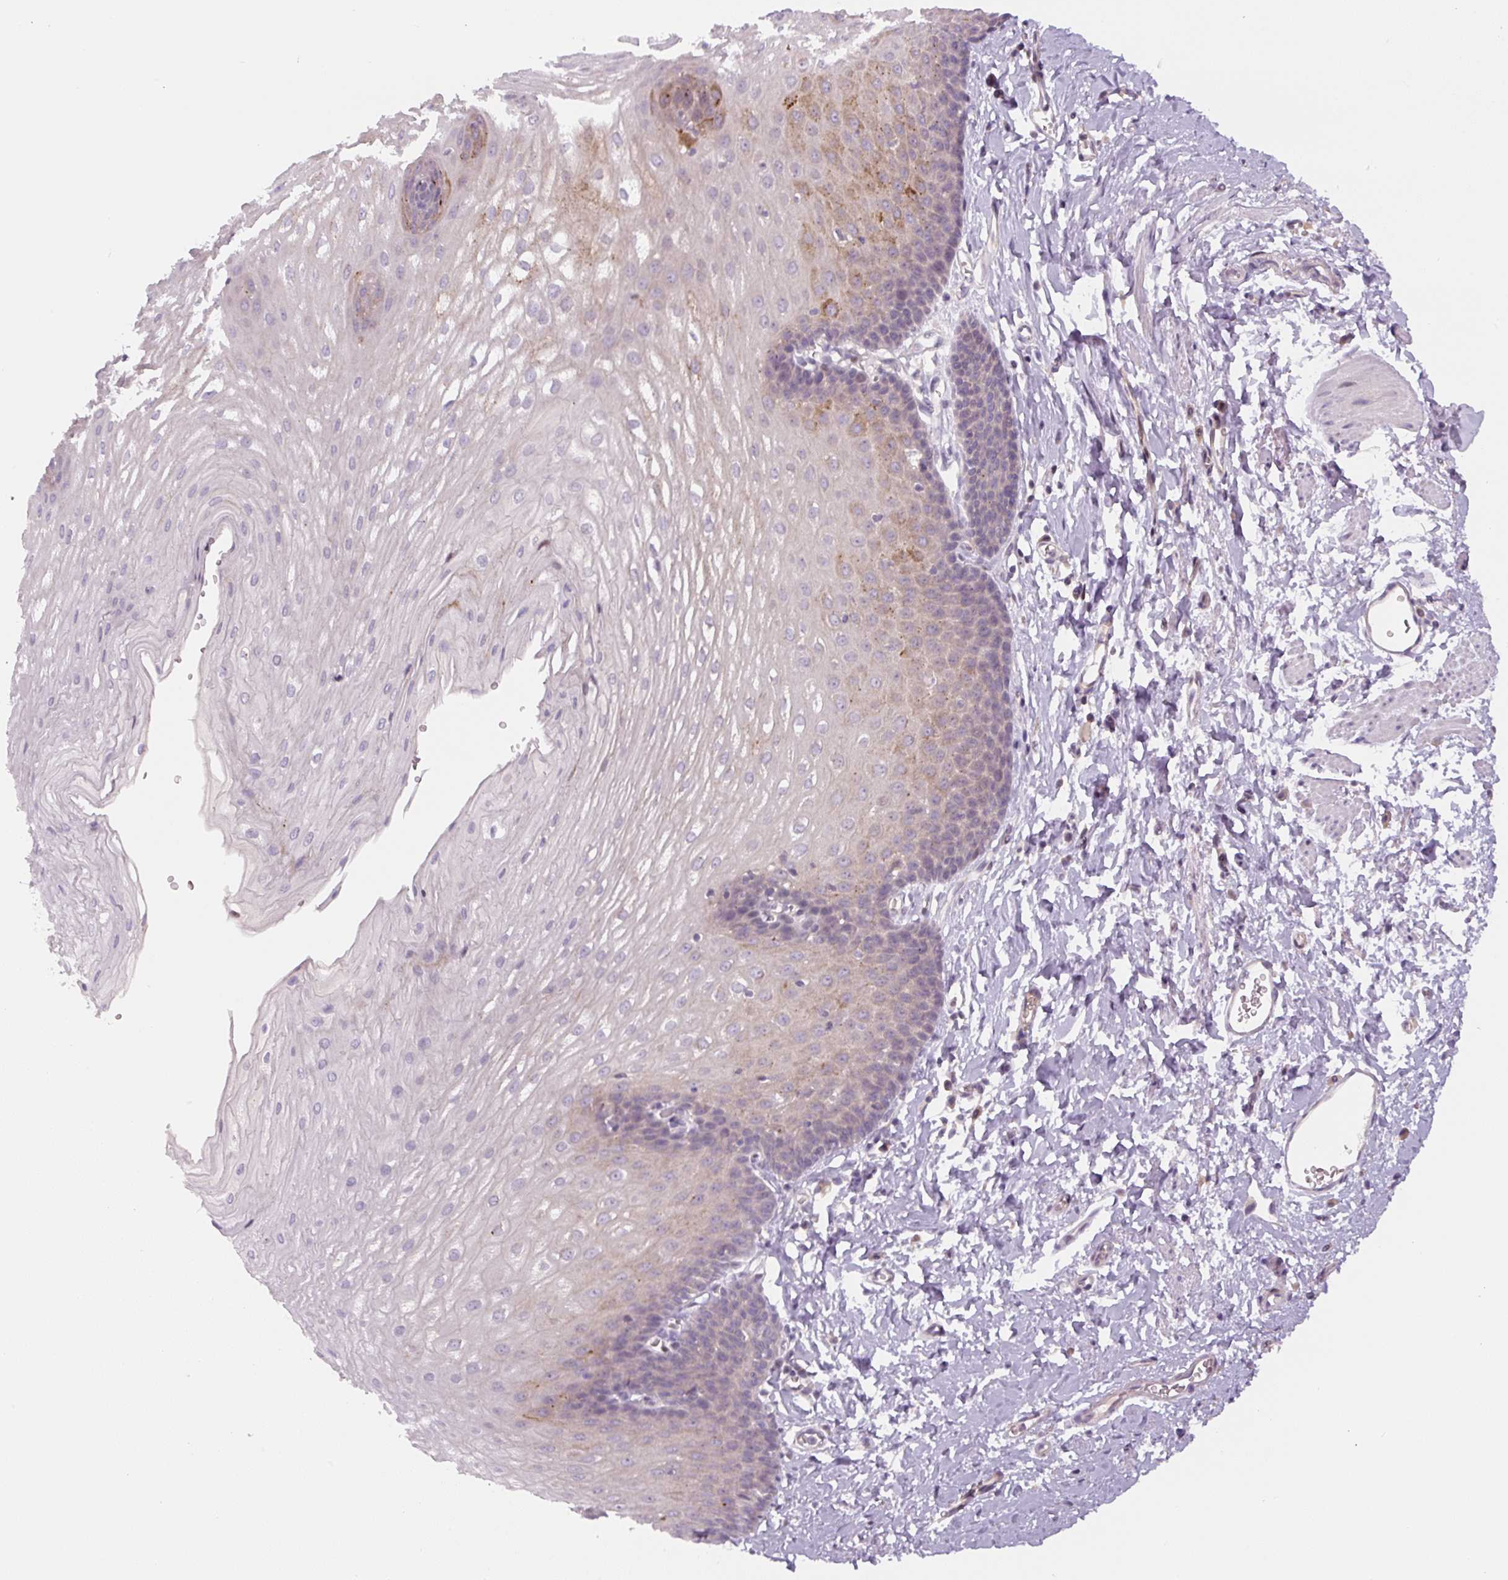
{"staining": {"intensity": "moderate", "quantity": "<25%", "location": "cytoplasmic/membranous"}, "tissue": "esophagus", "cell_type": "Squamous epithelial cells", "image_type": "normal", "snomed": [{"axis": "morphology", "description": "Normal tissue, NOS"}, {"axis": "topography", "description": "Esophagus"}], "caption": "The histopathology image exhibits a brown stain indicating the presence of a protein in the cytoplasmic/membranous of squamous epithelial cells in esophagus.", "gene": "YIF1B", "patient": {"sex": "male", "age": 70}}